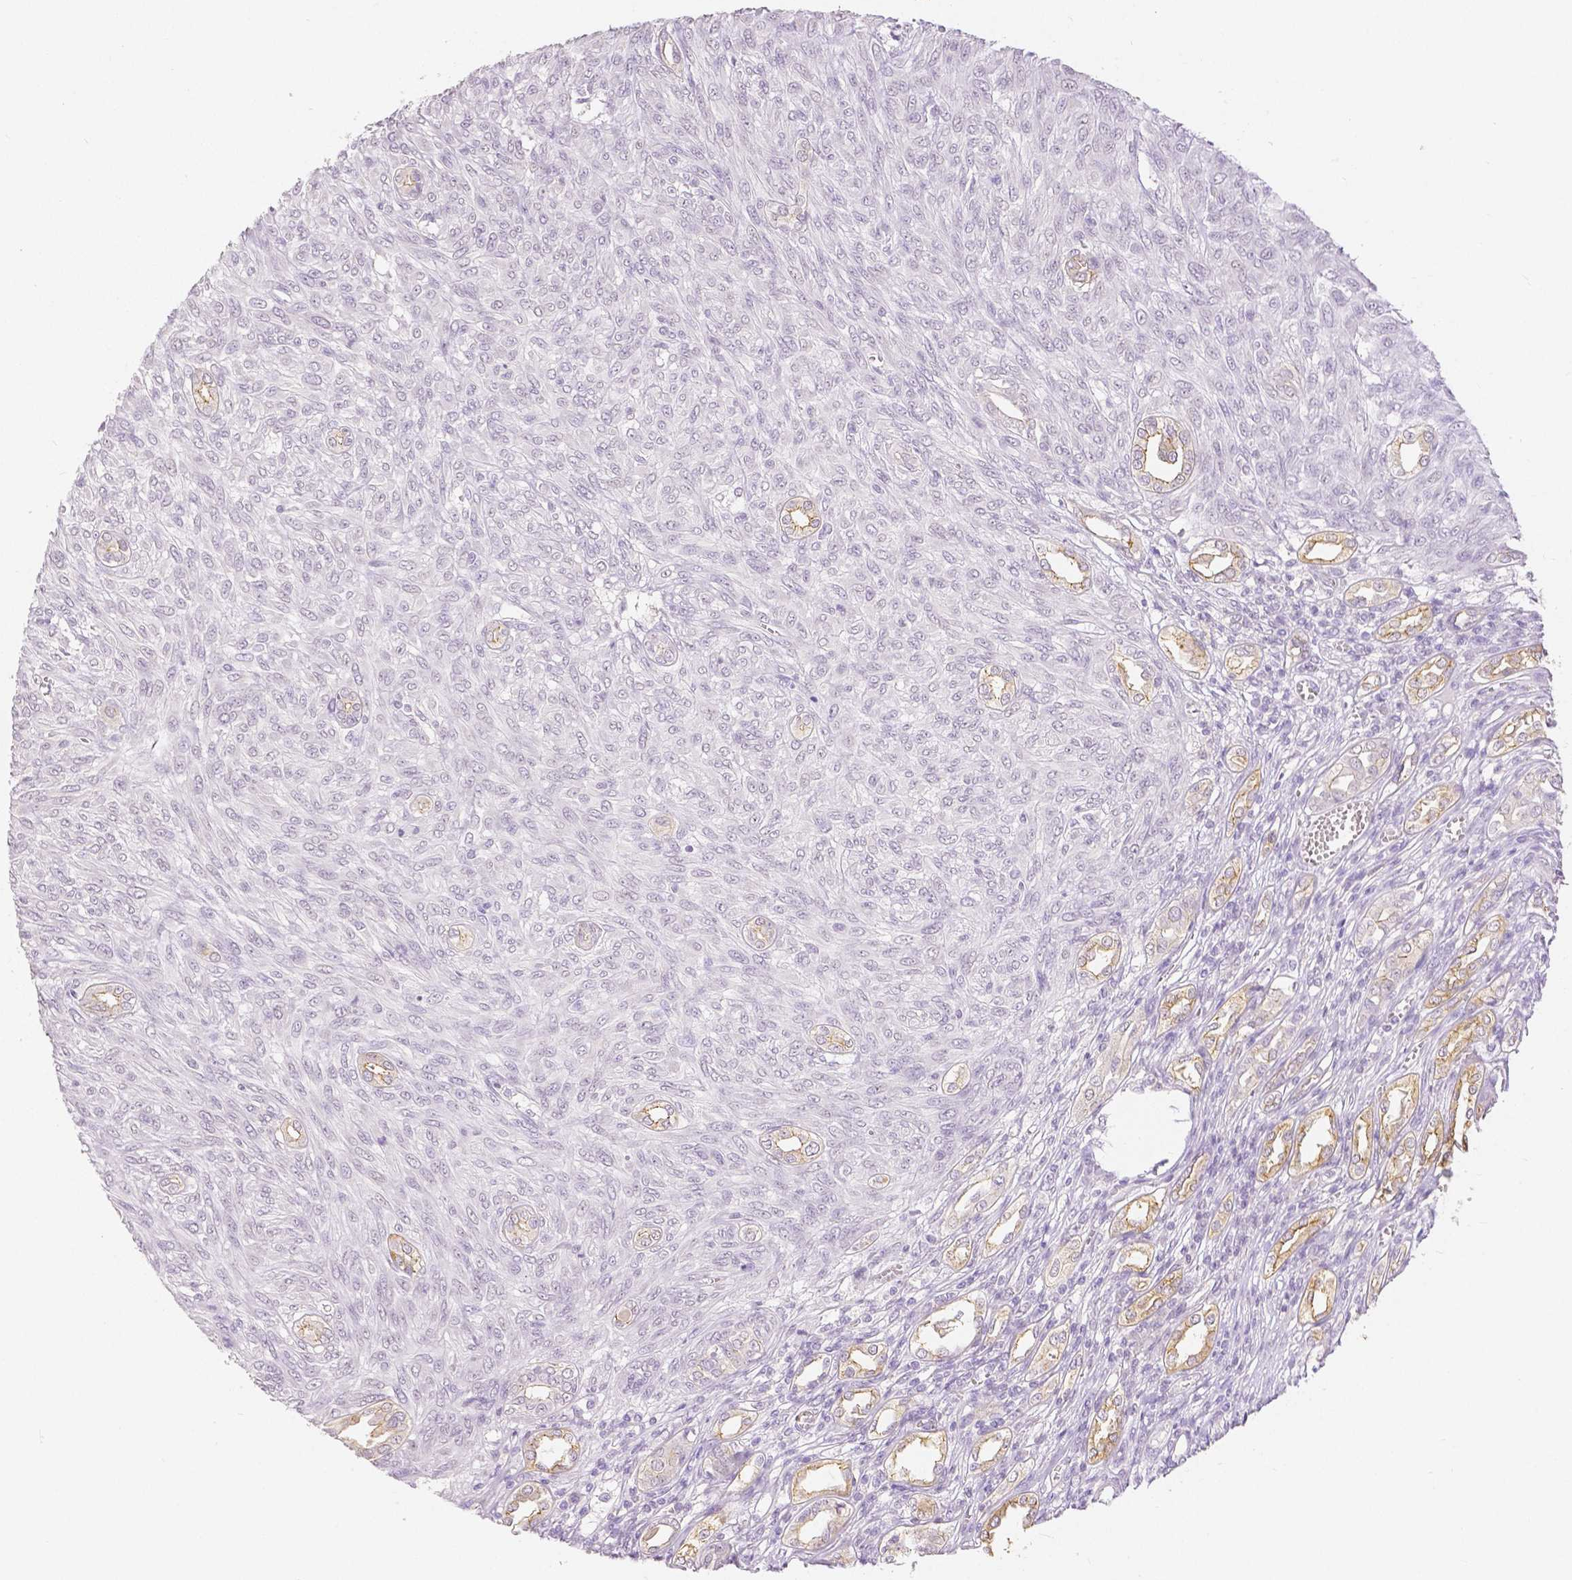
{"staining": {"intensity": "negative", "quantity": "none", "location": "none"}, "tissue": "renal cancer", "cell_type": "Tumor cells", "image_type": "cancer", "snomed": [{"axis": "morphology", "description": "Adenocarcinoma, NOS"}, {"axis": "topography", "description": "Kidney"}], "caption": "High power microscopy histopathology image of an IHC image of adenocarcinoma (renal), revealing no significant expression in tumor cells. (Brightfield microscopy of DAB immunohistochemistry (IHC) at high magnification).", "gene": "OCLN", "patient": {"sex": "male", "age": 58}}